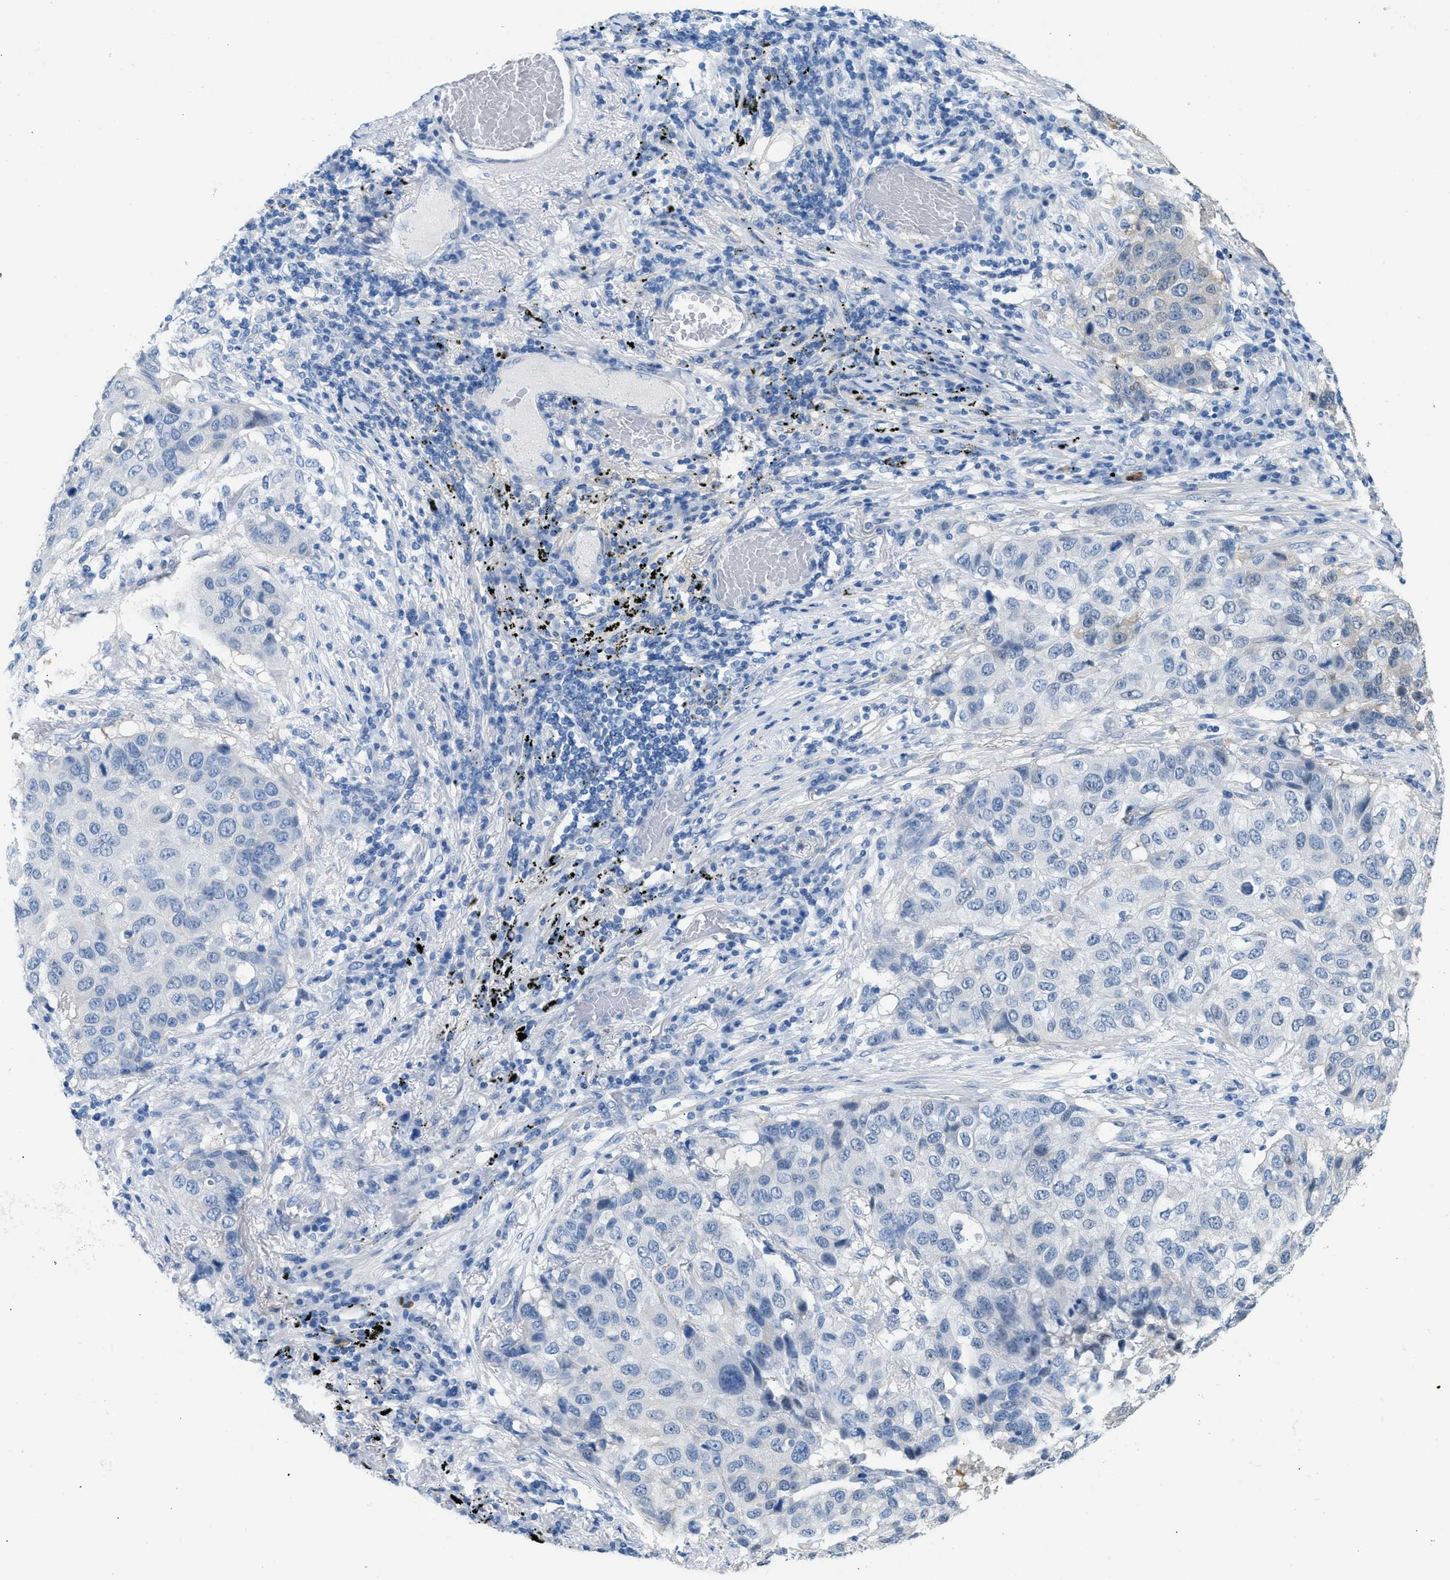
{"staining": {"intensity": "negative", "quantity": "none", "location": "none"}, "tissue": "lung cancer", "cell_type": "Tumor cells", "image_type": "cancer", "snomed": [{"axis": "morphology", "description": "Squamous cell carcinoma, NOS"}, {"axis": "topography", "description": "Lung"}], "caption": "High power microscopy photomicrograph of an IHC photomicrograph of lung cancer, revealing no significant expression in tumor cells.", "gene": "SPAM1", "patient": {"sex": "male", "age": 57}}